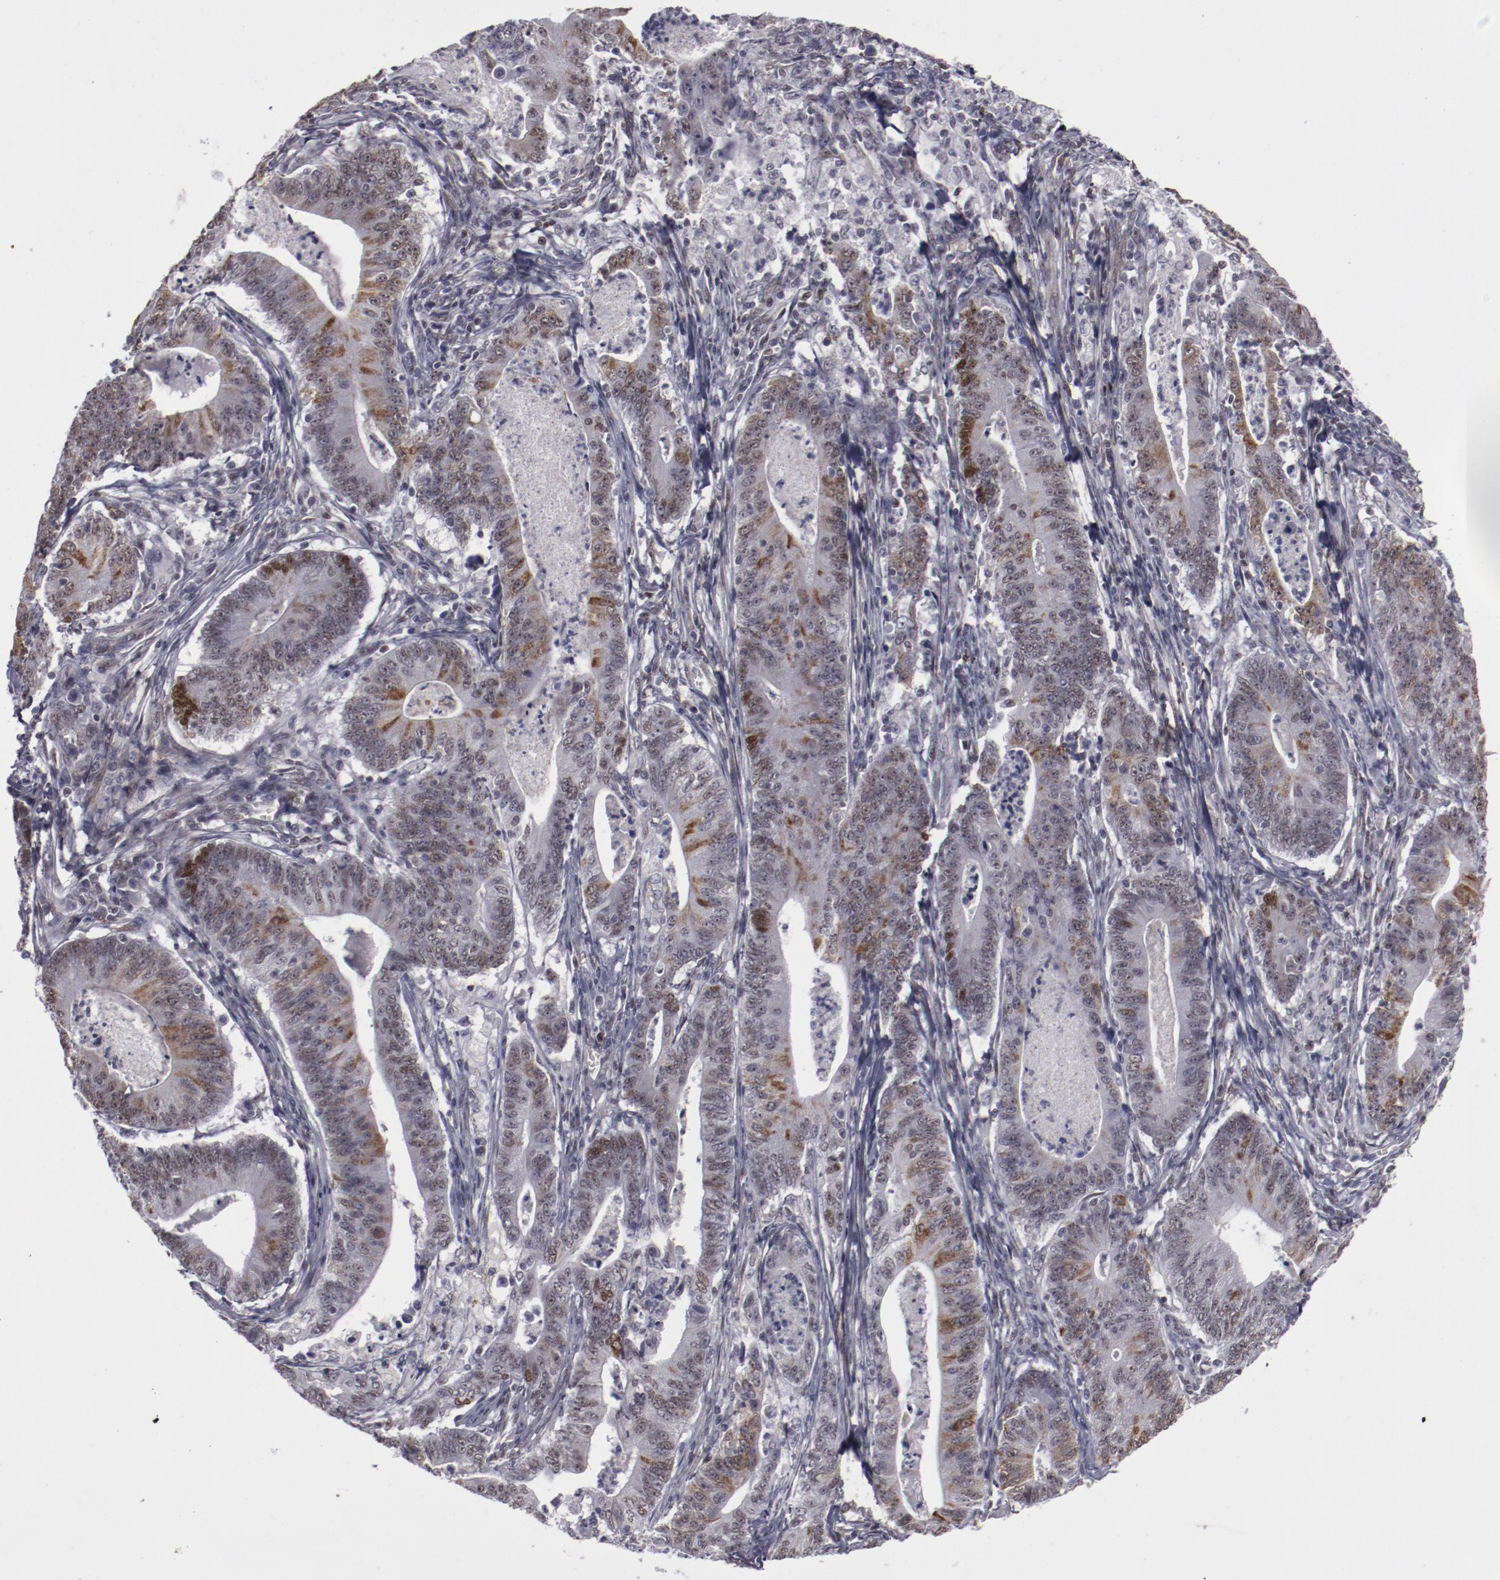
{"staining": {"intensity": "weak", "quantity": "<25%", "location": "cytoplasmic/membranous,nuclear"}, "tissue": "stomach cancer", "cell_type": "Tumor cells", "image_type": "cancer", "snomed": [{"axis": "morphology", "description": "Adenocarcinoma, NOS"}, {"axis": "topography", "description": "Stomach, lower"}], "caption": "An immunohistochemistry (IHC) photomicrograph of stomach cancer (adenocarcinoma) is shown. There is no staining in tumor cells of stomach cancer (adenocarcinoma).", "gene": "LEF1", "patient": {"sex": "female", "age": 86}}